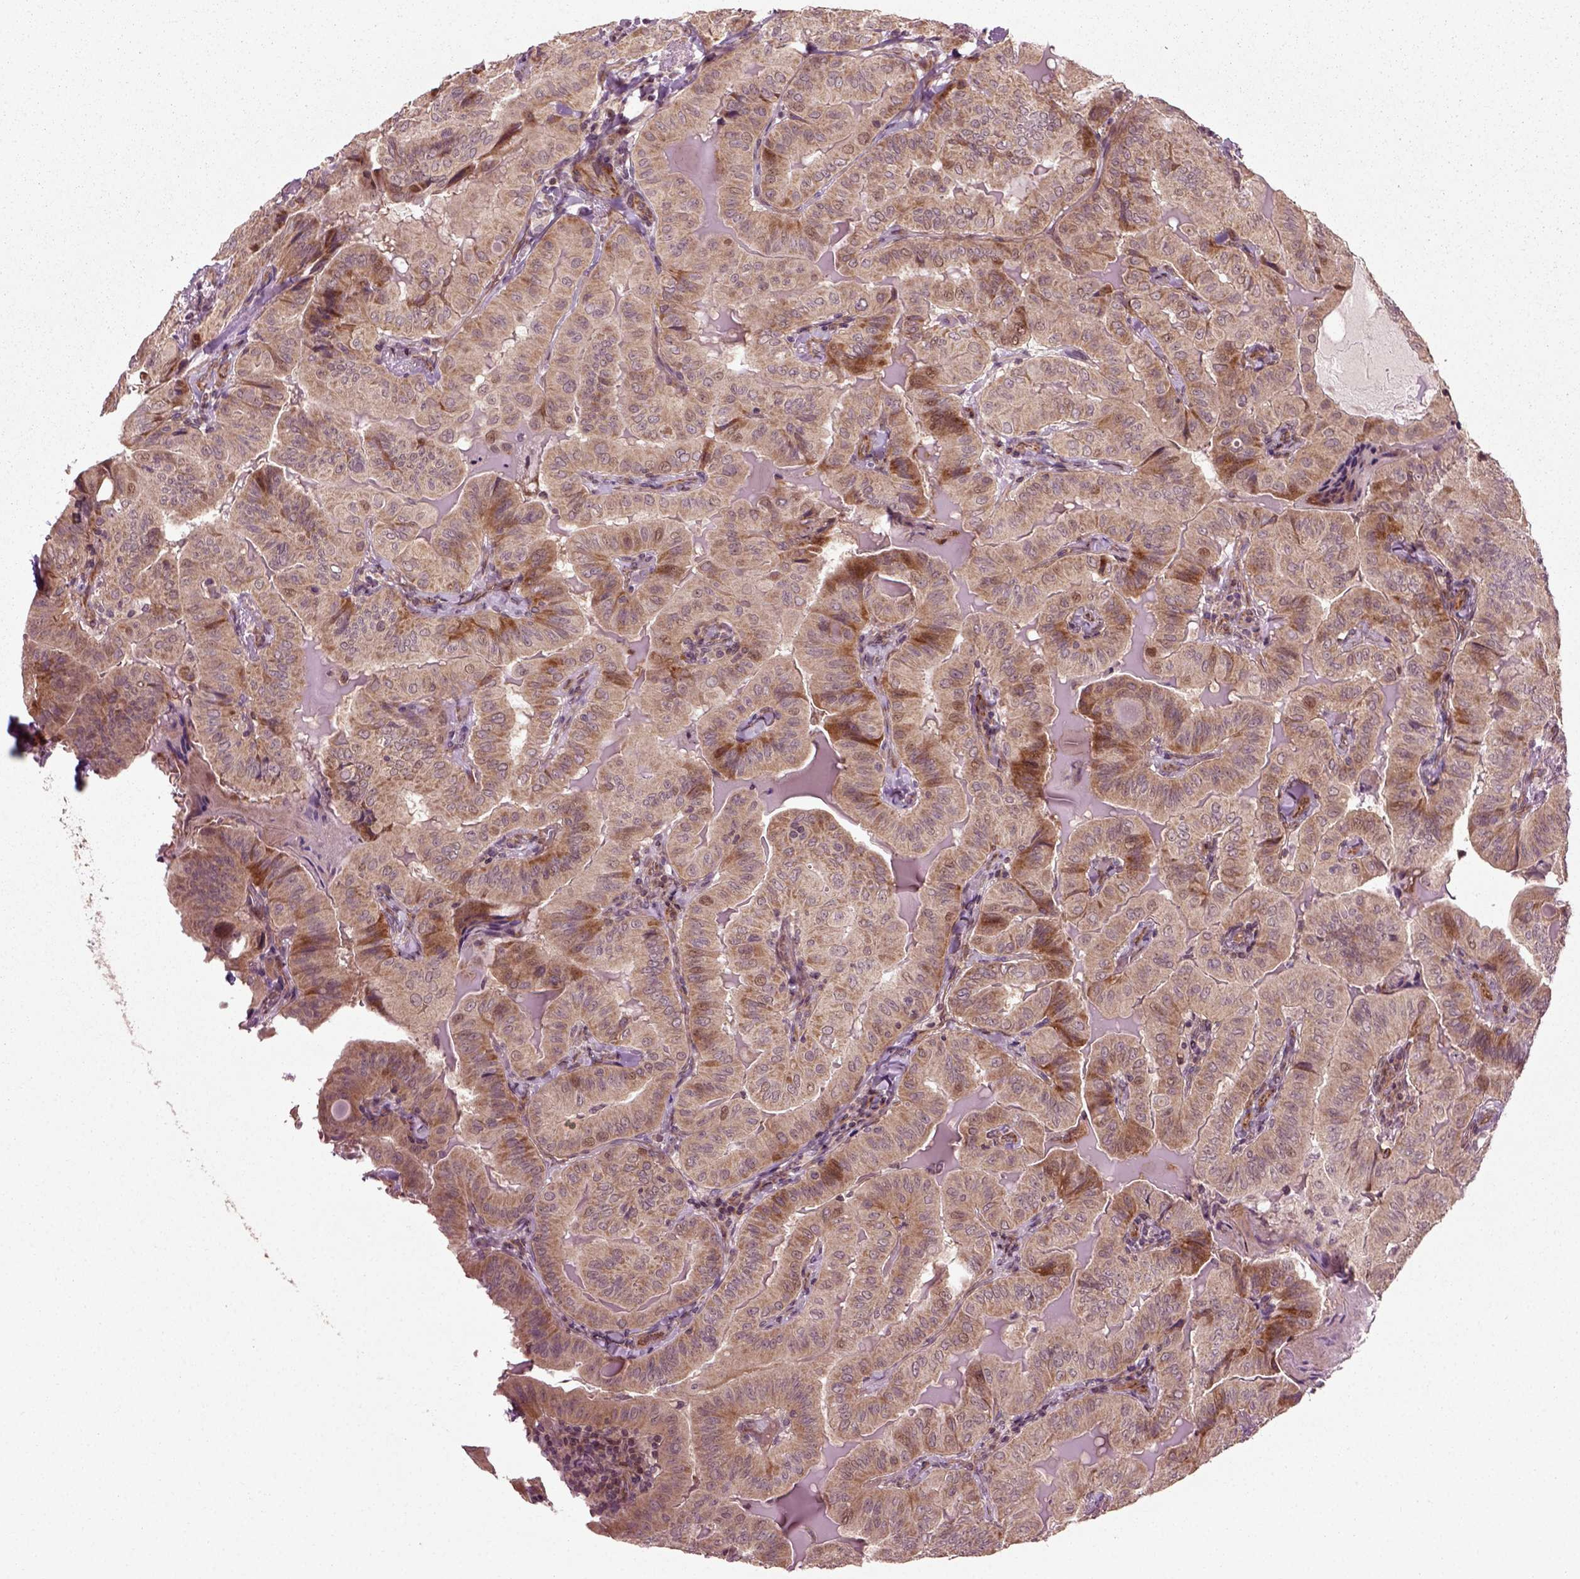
{"staining": {"intensity": "moderate", "quantity": "25%-75%", "location": "cytoplasmic/membranous"}, "tissue": "thyroid cancer", "cell_type": "Tumor cells", "image_type": "cancer", "snomed": [{"axis": "morphology", "description": "Papillary adenocarcinoma, NOS"}, {"axis": "topography", "description": "Thyroid gland"}], "caption": "Brown immunohistochemical staining in thyroid papillary adenocarcinoma displays moderate cytoplasmic/membranous positivity in approximately 25%-75% of tumor cells.", "gene": "PLCD3", "patient": {"sex": "female", "age": 68}}